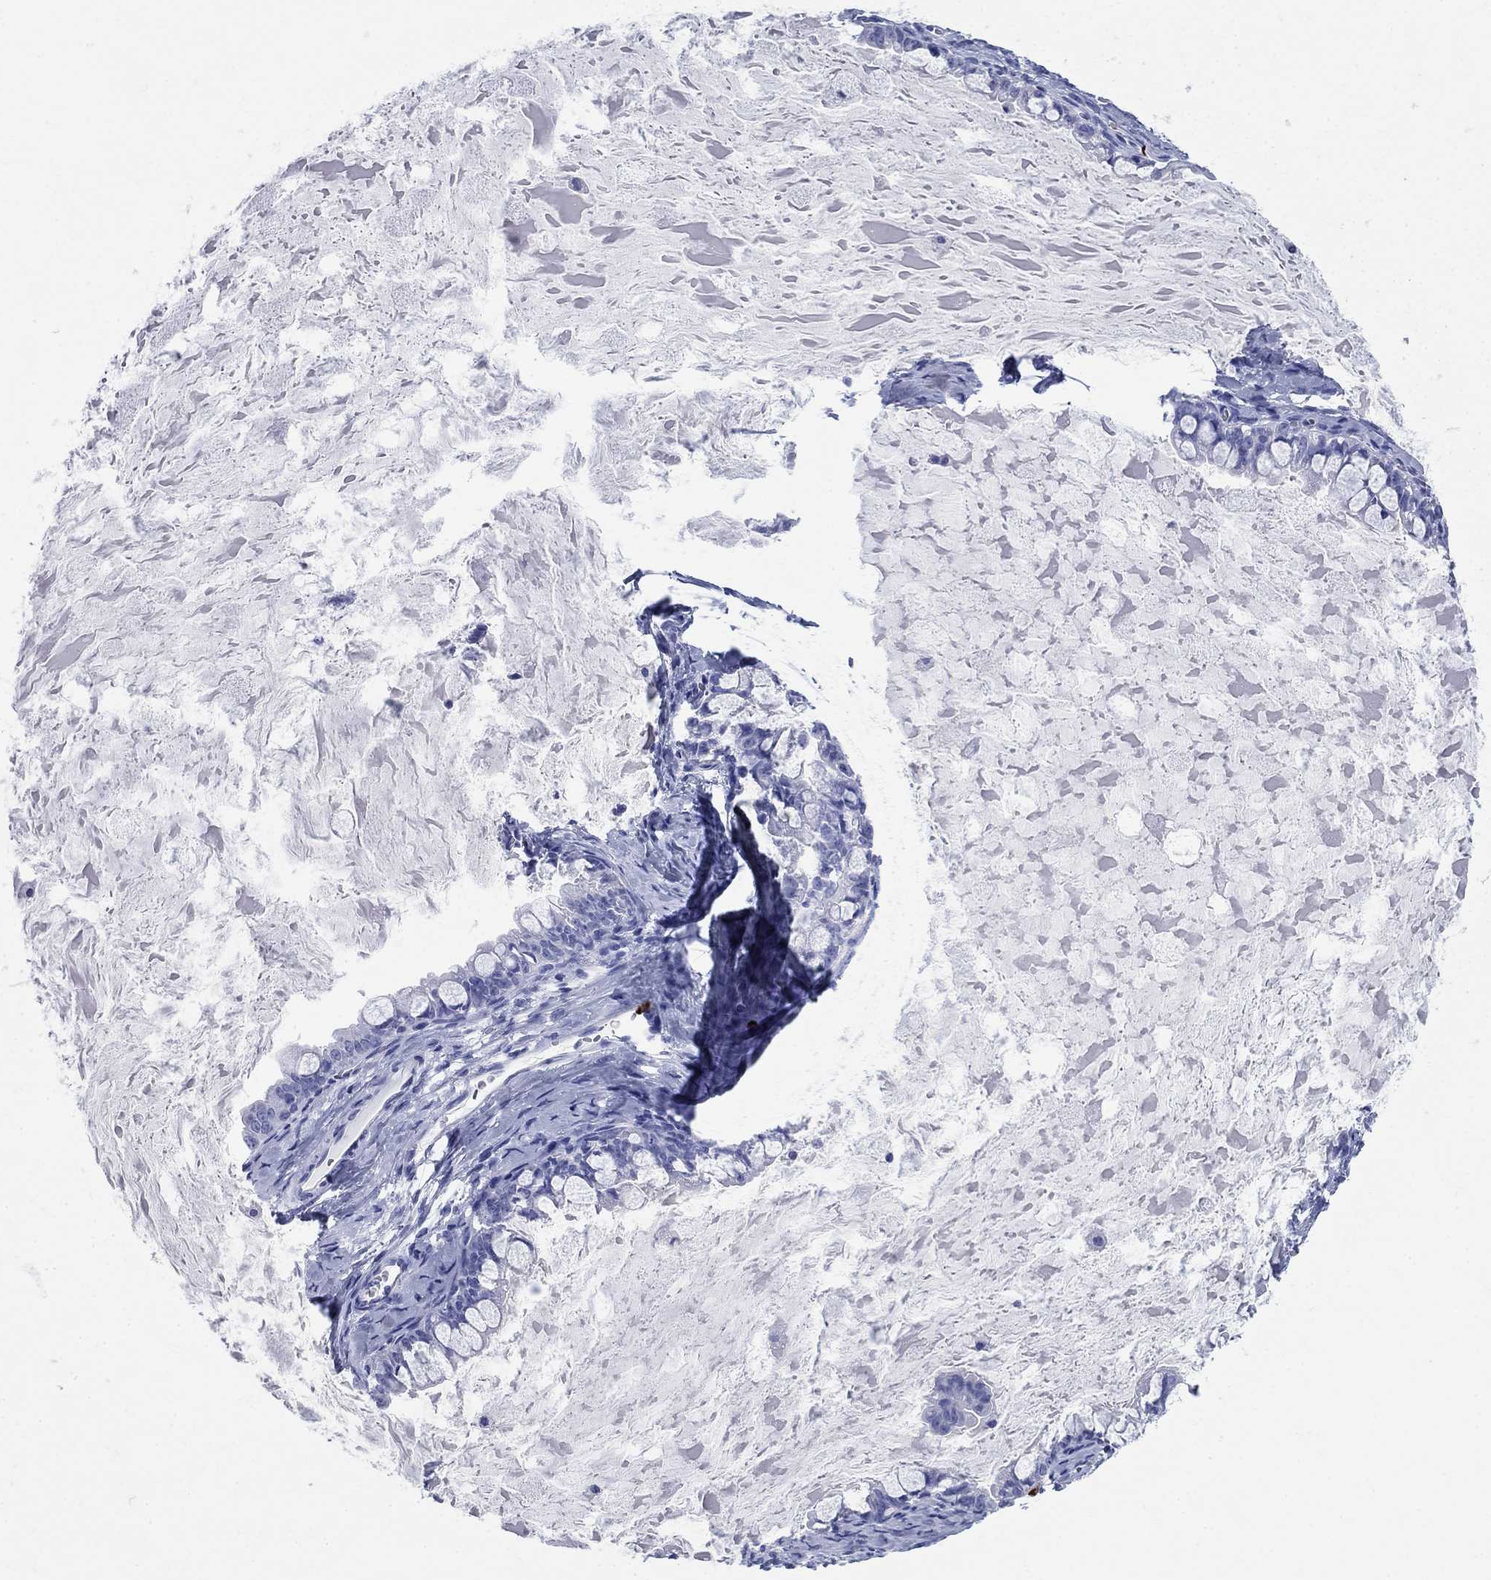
{"staining": {"intensity": "negative", "quantity": "none", "location": "none"}, "tissue": "ovarian cancer", "cell_type": "Tumor cells", "image_type": "cancer", "snomed": [{"axis": "morphology", "description": "Cystadenocarcinoma, mucinous, NOS"}, {"axis": "topography", "description": "Ovary"}], "caption": "DAB (3,3'-diaminobenzidine) immunohistochemical staining of human ovarian cancer reveals no significant staining in tumor cells. The staining is performed using DAB brown chromogen with nuclei counter-stained in using hematoxylin.", "gene": "AZU1", "patient": {"sex": "female", "age": 63}}